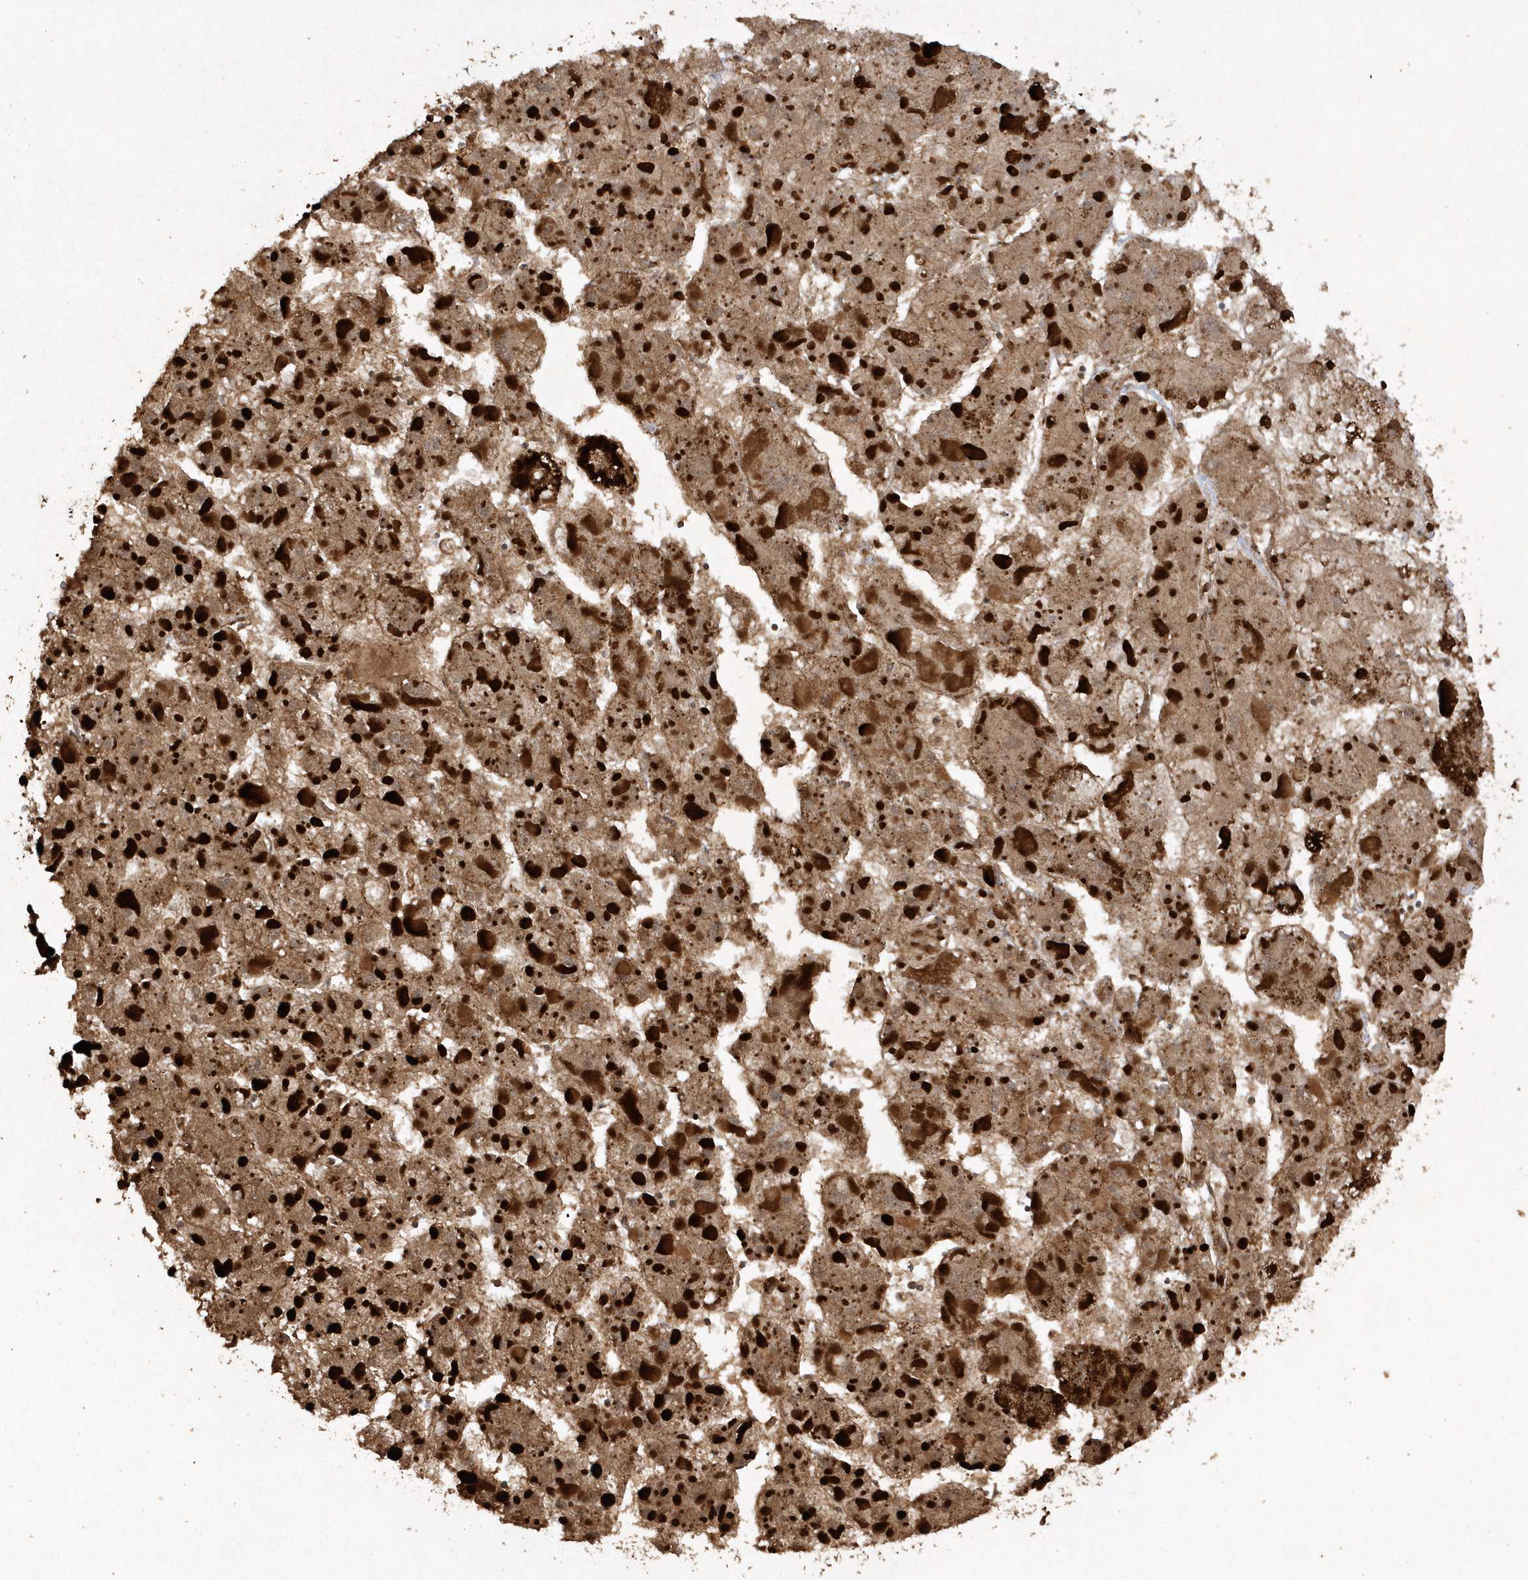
{"staining": {"intensity": "moderate", "quantity": ">75%", "location": "cytoplasmic/membranous"}, "tissue": "liver cancer", "cell_type": "Tumor cells", "image_type": "cancer", "snomed": [{"axis": "morphology", "description": "Carcinoma, Hepatocellular, NOS"}, {"axis": "topography", "description": "Liver"}], "caption": "Immunohistochemical staining of human liver cancer (hepatocellular carcinoma) reveals medium levels of moderate cytoplasmic/membranous protein positivity in approximately >75% of tumor cells.", "gene": "AVPI1", "patient": {"sex": "female", "age": 73}}